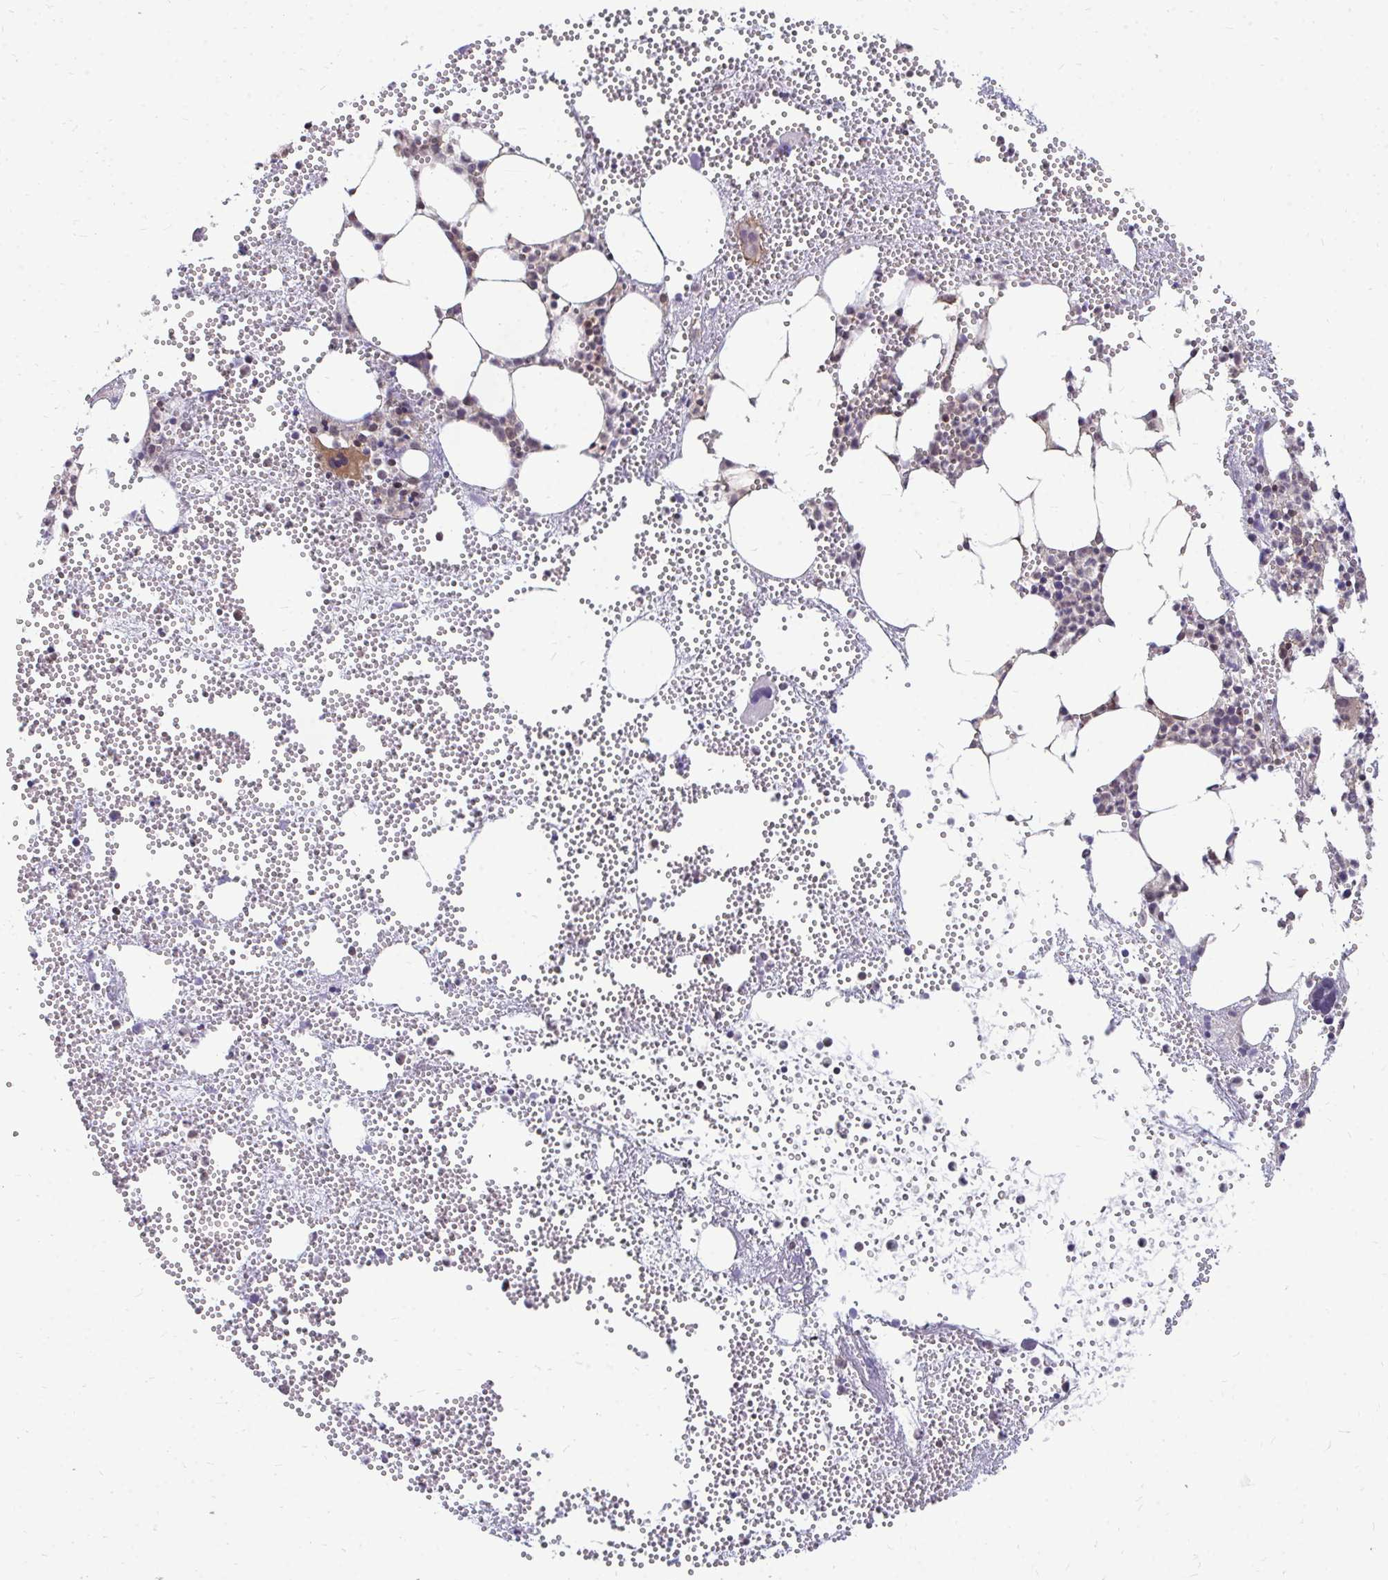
{"staining": {"intensity": "moderate", "quantity": "<25%", "location": "cytoplasmic/membranous"}, "tissue": "bone marrow", "cell_type": "Hematopoietic cells", "image_type": "normal", "snomed": [{"axis": "morphology", "description": "Normal tissue, NOS"}, {"axis": "topography", "description": "Bone marrow"}], "caption": "IHC histopathology image of normal human bone marrow stained for a protein (brown), which displays low levels of moderate cytoplasmic/membranous expression in approximately <25% of hematopoietic cells.", "gene": "DNAJA2", "patient": {"sex": "female", "age": 57}}